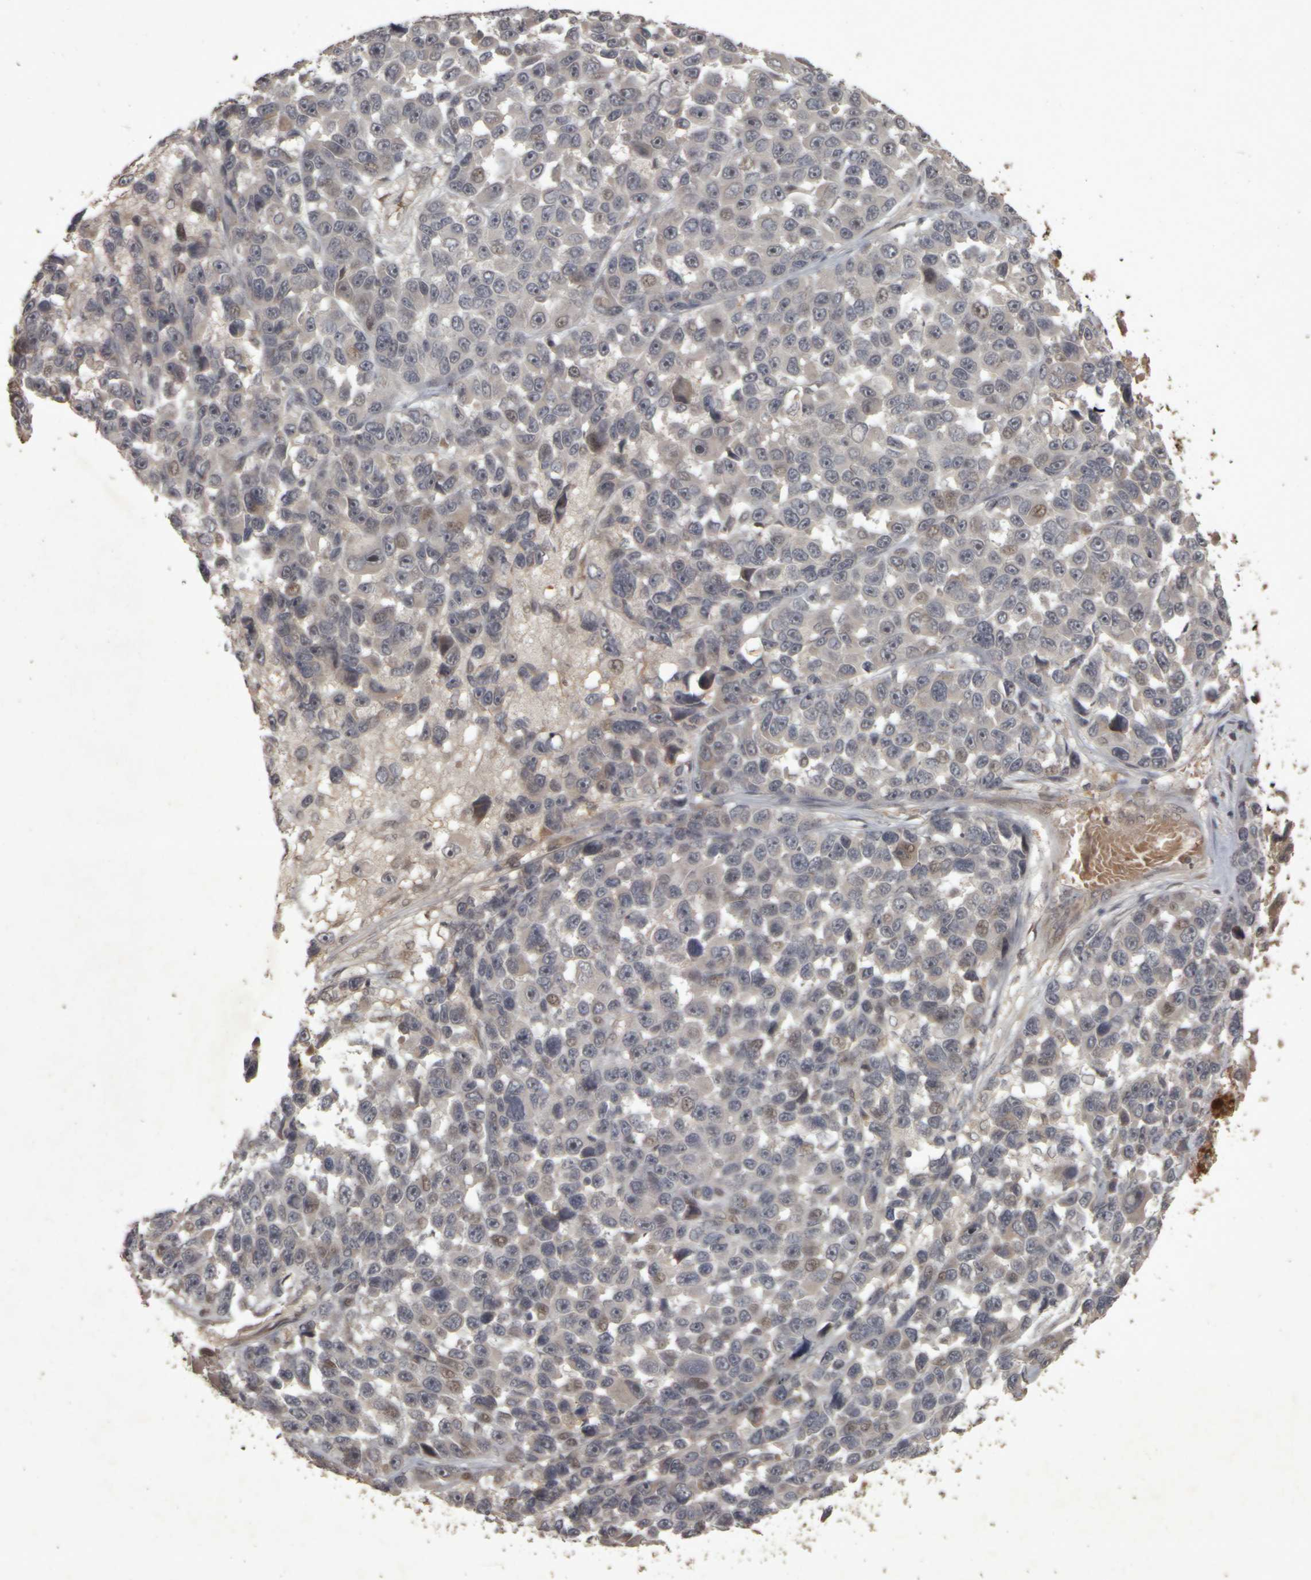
{"staining": {"intensity": "moderate", "quantity": "<25%", "location": "nuclear"}, "tissue": "melanoma", "cell_type": "Tumor cells", "image_type": "cancer", "snomed": [{"axis": "morphology", "description": "Malignant melanoma, NOS"}, {"axis": "topography", "description": "Skin"}], "caption": "DAB (3,3'-diaminobenzidine) immunohistochemical staining of malignant melanoma exhibits moderate nuclear protein positivity in about <25% of tumor cells.", "gene": "ACO1", "patient": {"sex": "male", "age": 53}}